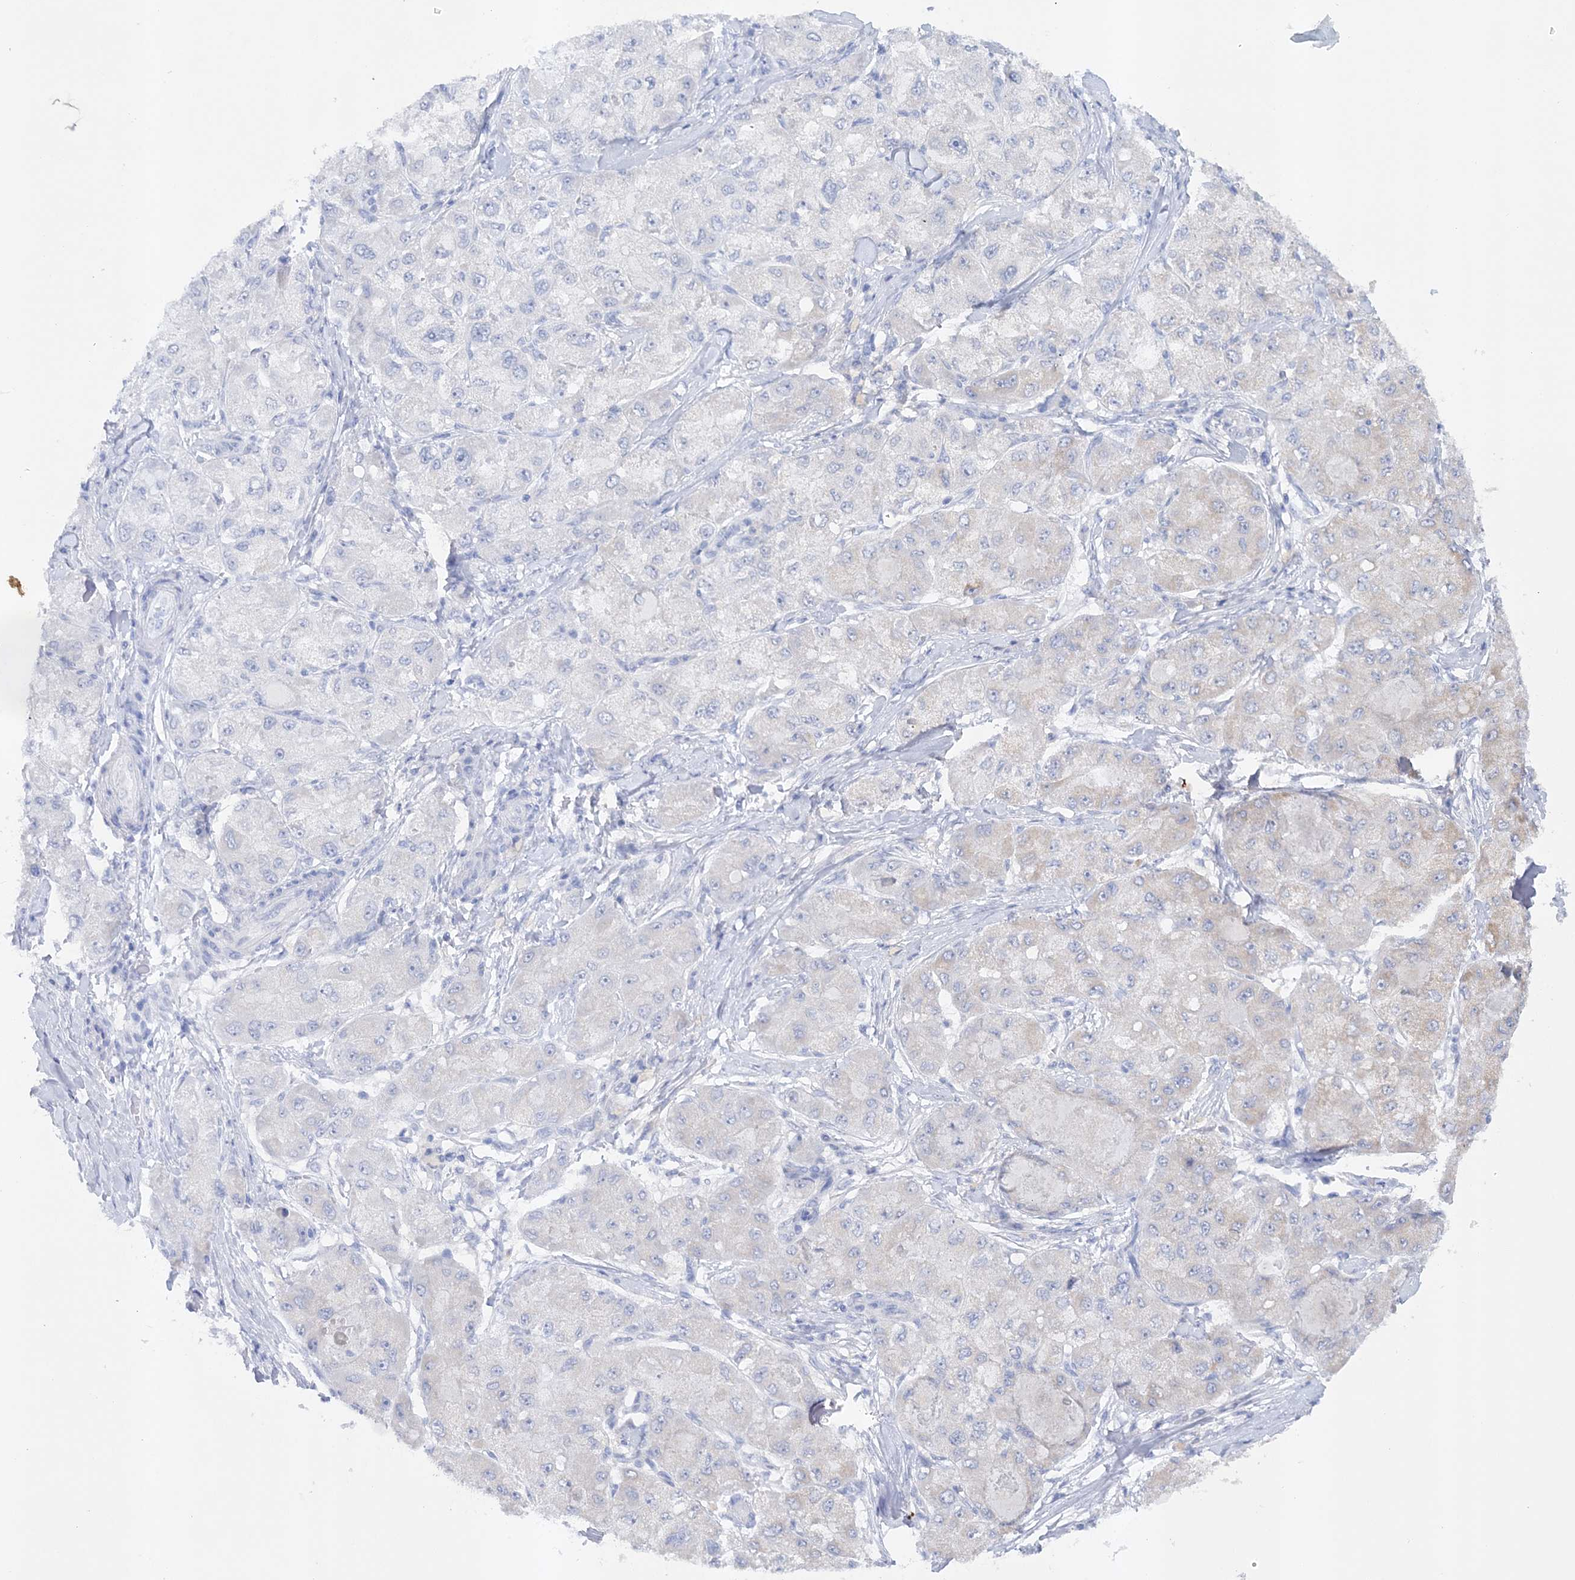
{"staining": {"intensity": "weak", "quantity": "25%-75%", "location": "cytoplasmic/membranous"}, "tissue": "liver cancer", "cell_type": "Tumor cells", "image_type": "cancer", "snomed": [{"axis": "morphology", "description": "Carcinoma, Hepatocellular, NOS"}, {"axis": "topography", "description": "Liver"}], "caption": "Human liver cancer (hepatocellular carcinoma) stained with a brown dye demonstrates weak cytoplasmic/membranous positive positivity in about 25%-75% of tumor cells.", "gene": "MMADHC", "patient": {"sex": "male", "age": 80}}